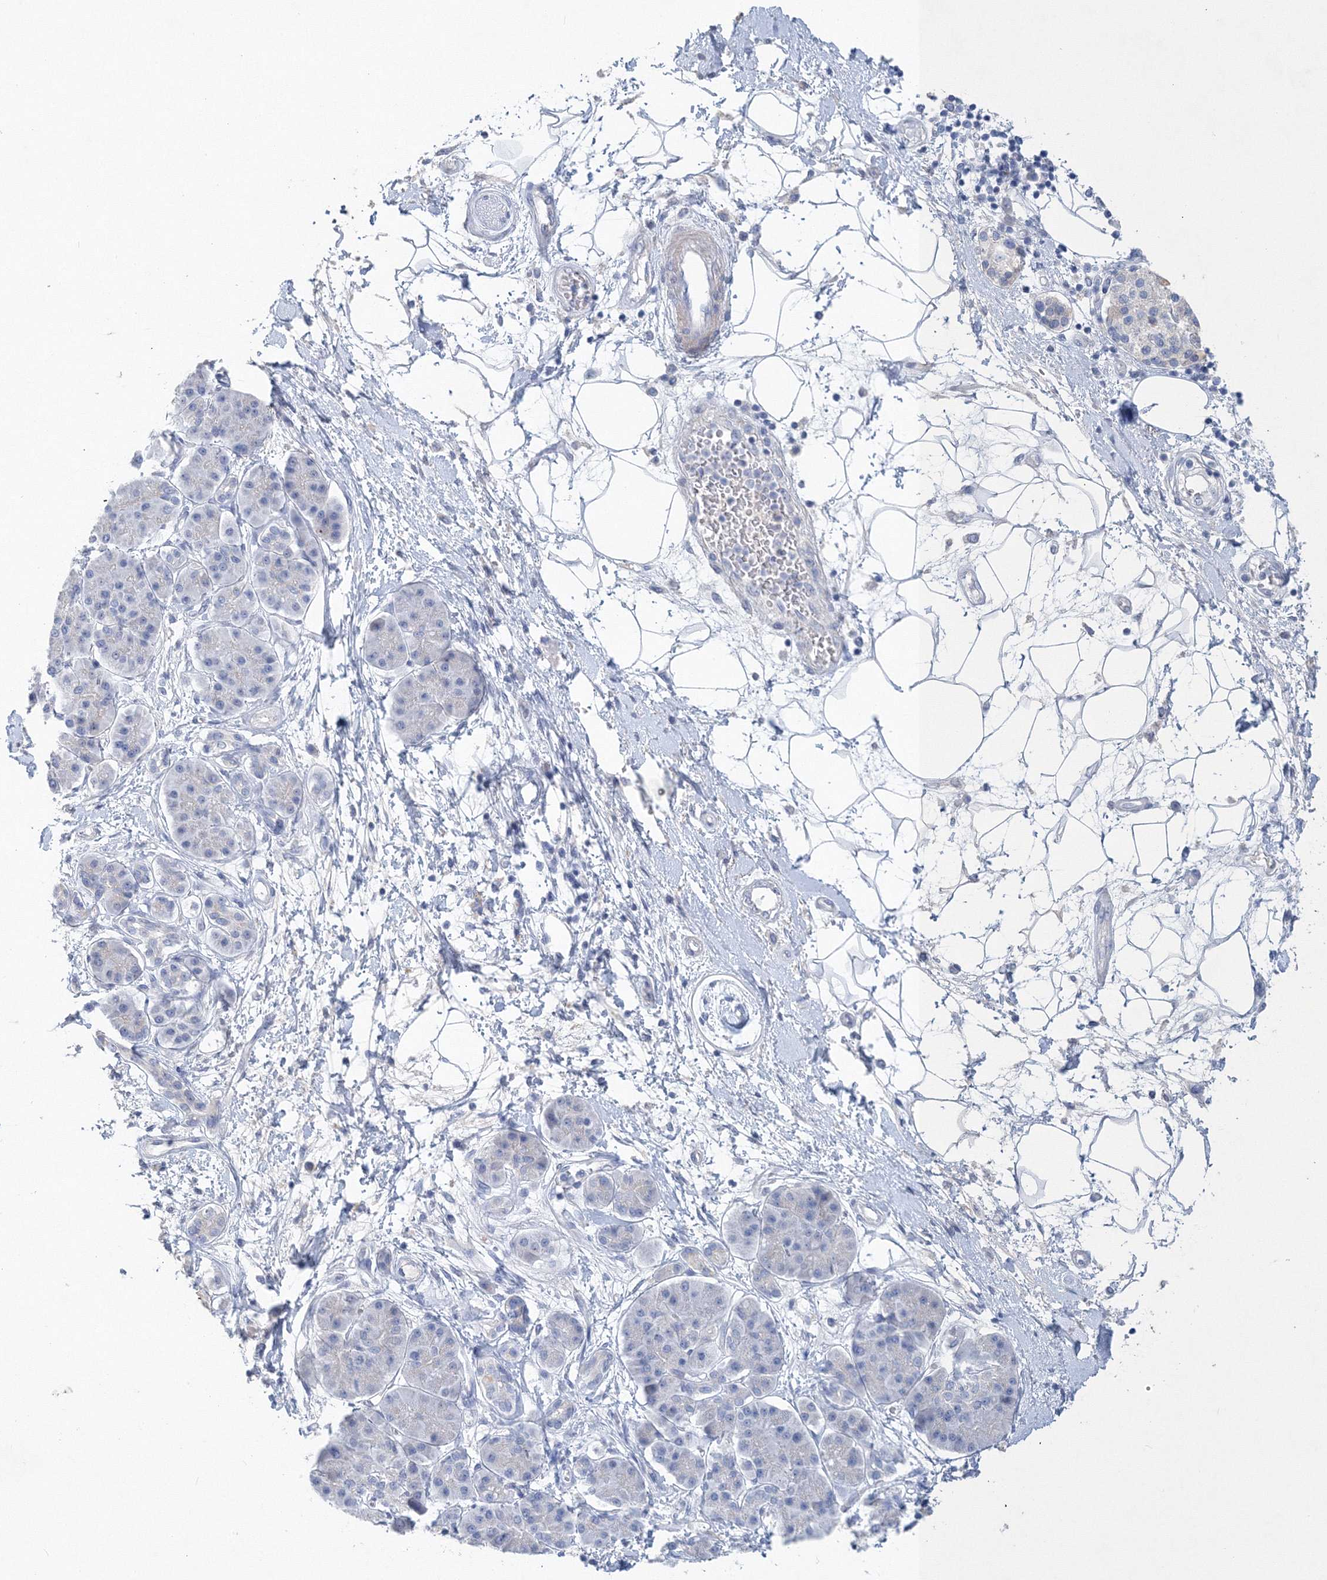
{"staining": {"intensity": "negative", "quantity": "none", "location": "none"}, "tissue": "pancreatic cancer", "cell_type": "Tumor cells", "image_type": "cancer", "snomed": [{"axis": "morphology", "description": "Adenocarcinoma, NOS"}, {"axis": "topography", "description": "Pancreas"}], "caption": "Tumor cells are negative for protein expression in human pancreatic cancer.", "gene": "OSBPL6", "patient": {"sex": "female", "age": 73}}